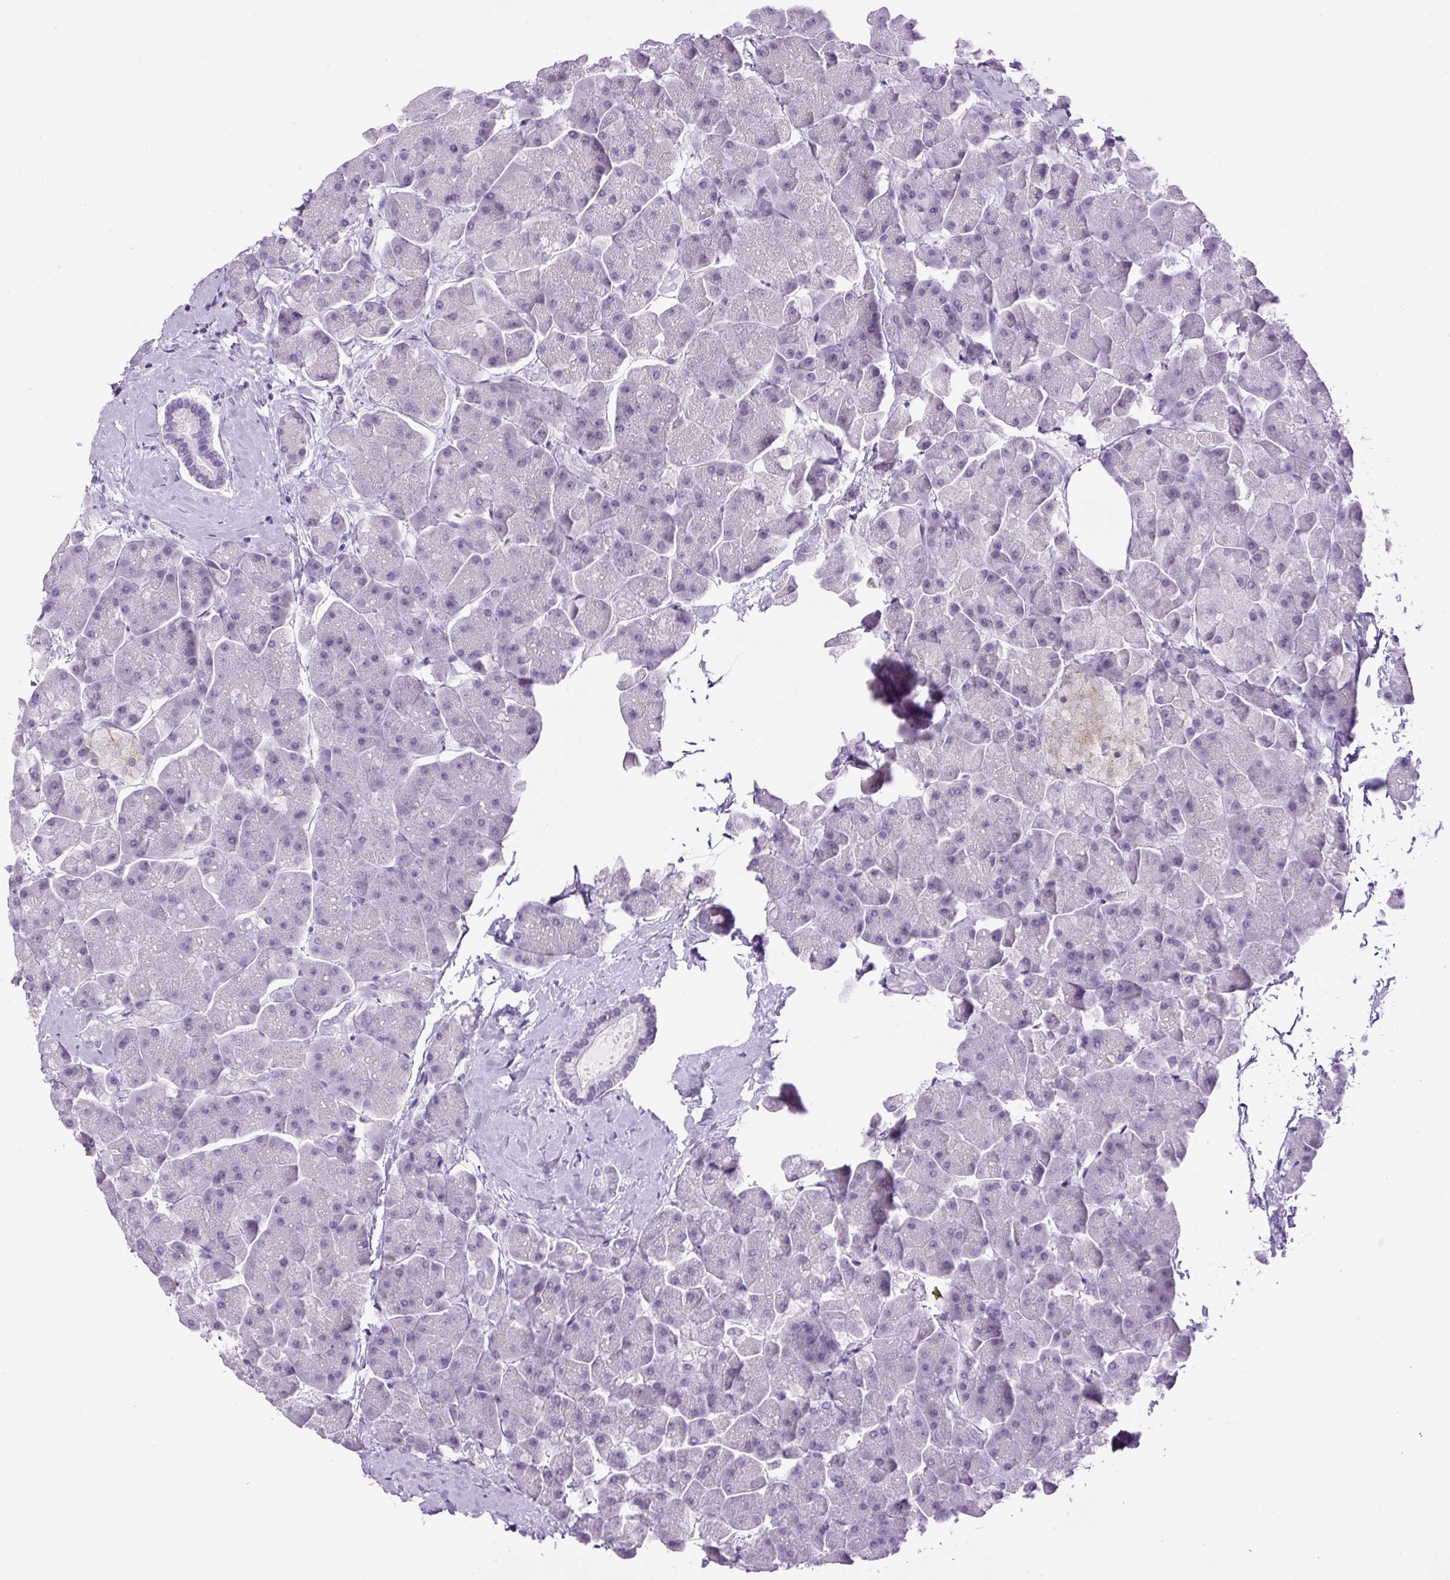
{"staining": {"intensity": "negative", "quantity": "none", "location": "none"}, "tissue": "pancreas", "cell_type": "Exocrine glandular cells", "image_type": "normal", "snomed": [{"axis": "morphology", "description": "Normal tissue, NOS"}, {"axis": "topography", "description": "Pancreas"}, {"axis": "topography", "description": "Peripheral nerve tissue"}], "caption": "Protein analysis of benign pancreas exhibits no significant staining in exocrine glandular cells. Brightfield microscopy of immunohistochemistry stained with DAB (3,3'-diaminobenzidine) (brown) and hematoxylin (blue), captured at high magnification.", "gene": "RHBDD2", "patient": {"sex": "male", "age": 54}}